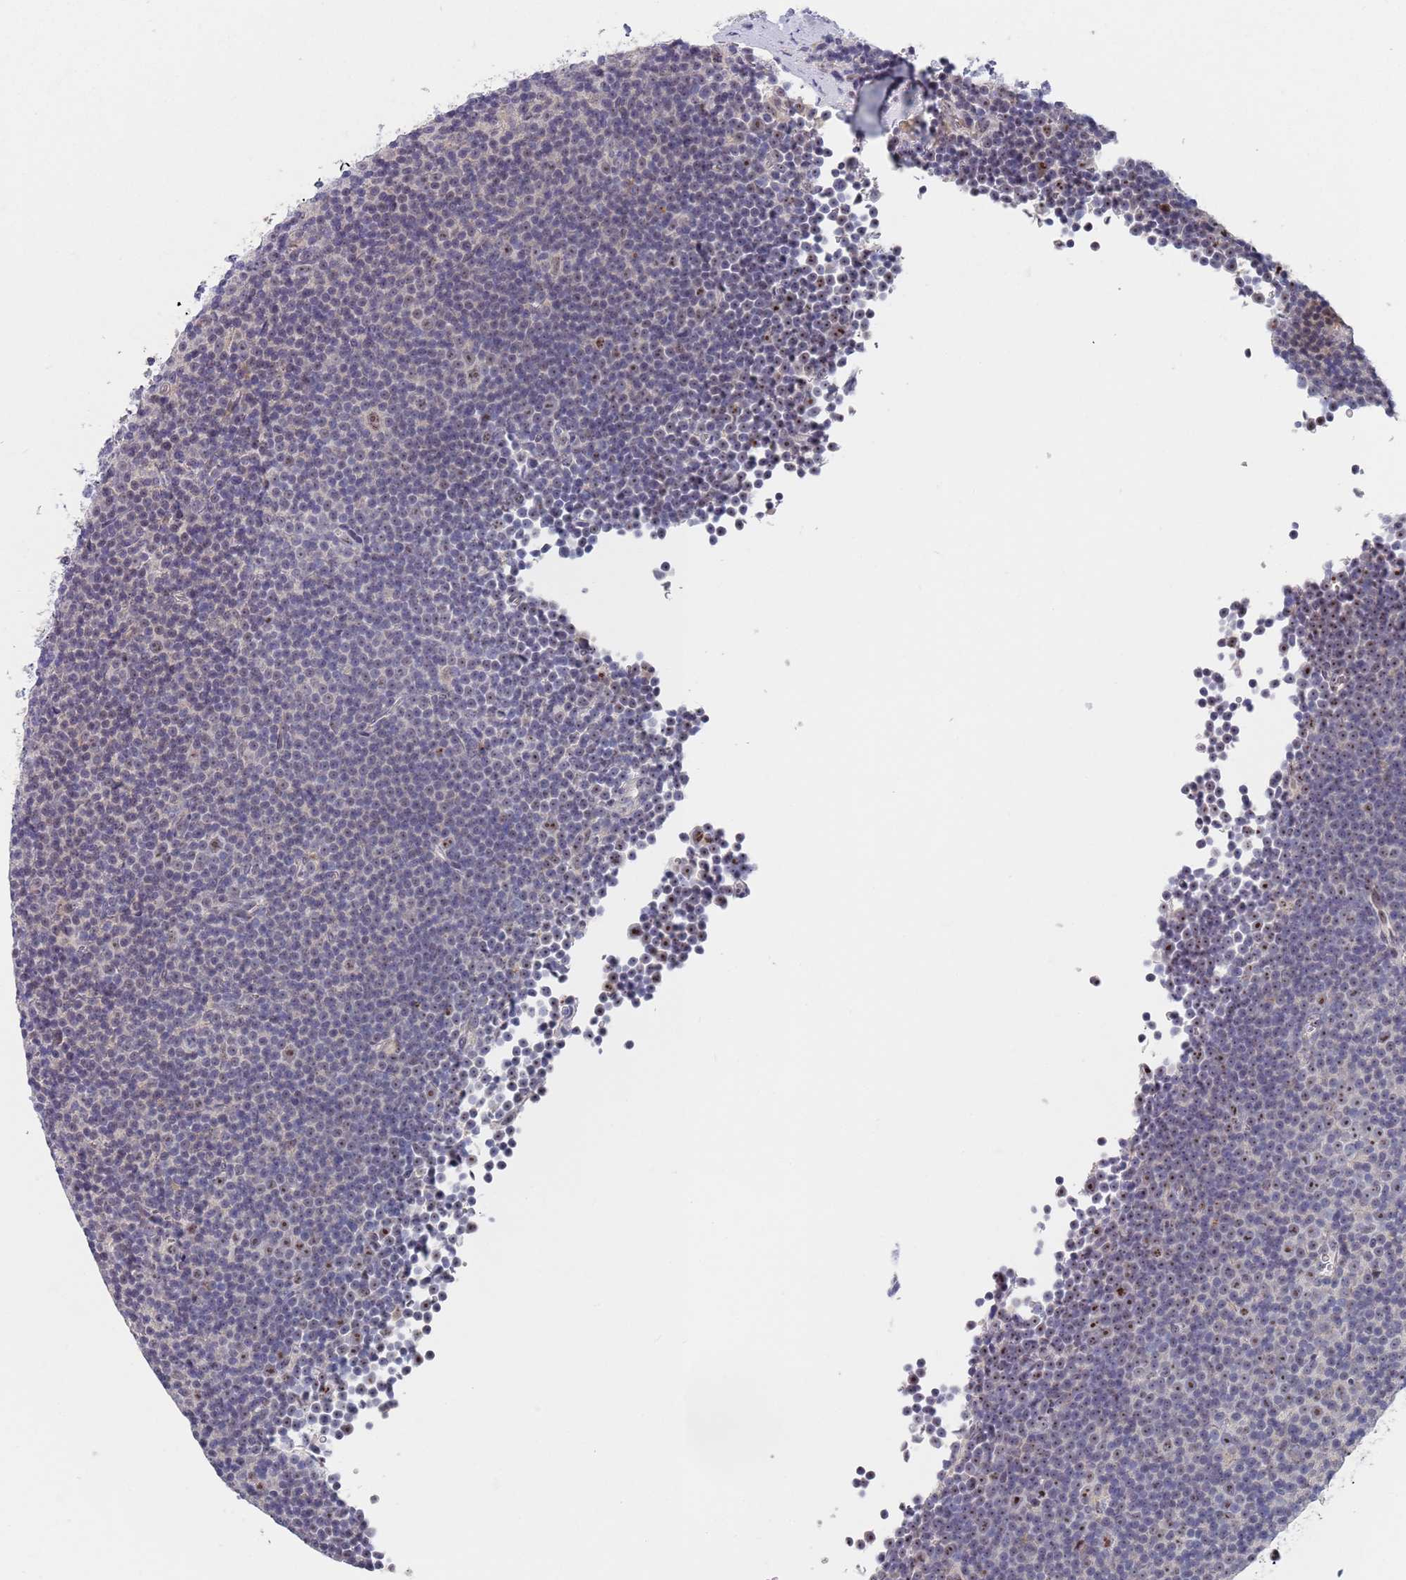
{"staining": {"intensity": "weak", "quantity": "<25%", "location": "nuclear"}, "tissue": "lymphoma", "cell_type": "Tumor cells", "image_type": "cancer", "snomed": [{"axis": "morphology", "description": "Malignant lymphoma, non-Hodgkin's type, Low grade"}, {"axis": "topography", "description": "Lymph node"}], "caption": "IHC photomicrograph of human low-grade malignant lymphoma, non-Hodgkin's type stained for a protein (brown), which reveals no positivity in tumor cells.", "gene": "PLCL2", "patient": {"sex": "female", "age": 67}}